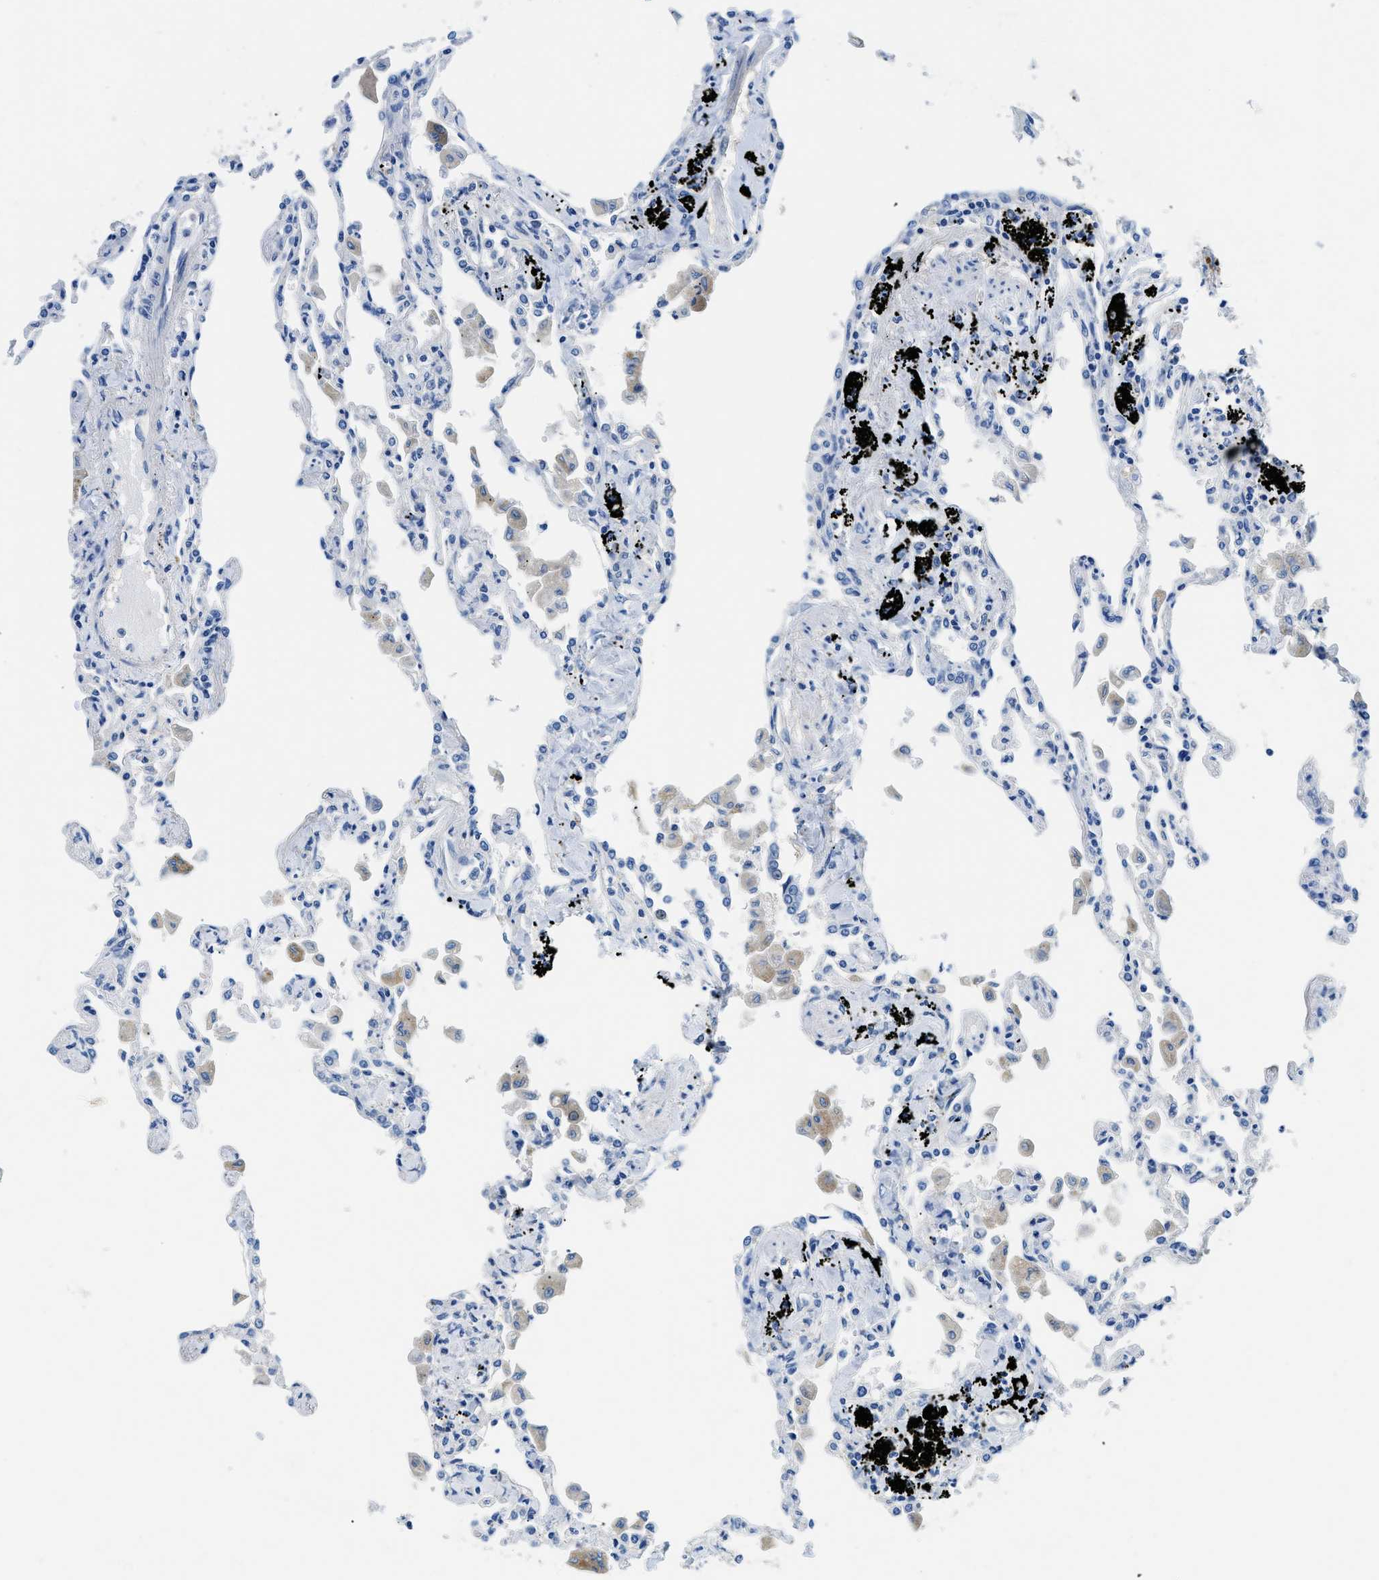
{"staining": {"intensity": "negative", "quantity": "none", "location": "none"}, "tissue": "lung", "cell_type": "Alveolar cells", "image_type": "normal", "snomed": [{"axis": "morphology", "description": "Normal tissue, NOS"}, {"axis": "topography", "description": "Bronchus"}, {"axis": "topography", "description": "Lung"}], "caption": "DAB (3,3'-diaminobenzidine) immunohistochemical staining of unremarkable lung displays no significant positivity in alveolar cells.", "gene": "SLC10A6", "patient": {"sex": "female", "age": 49}}